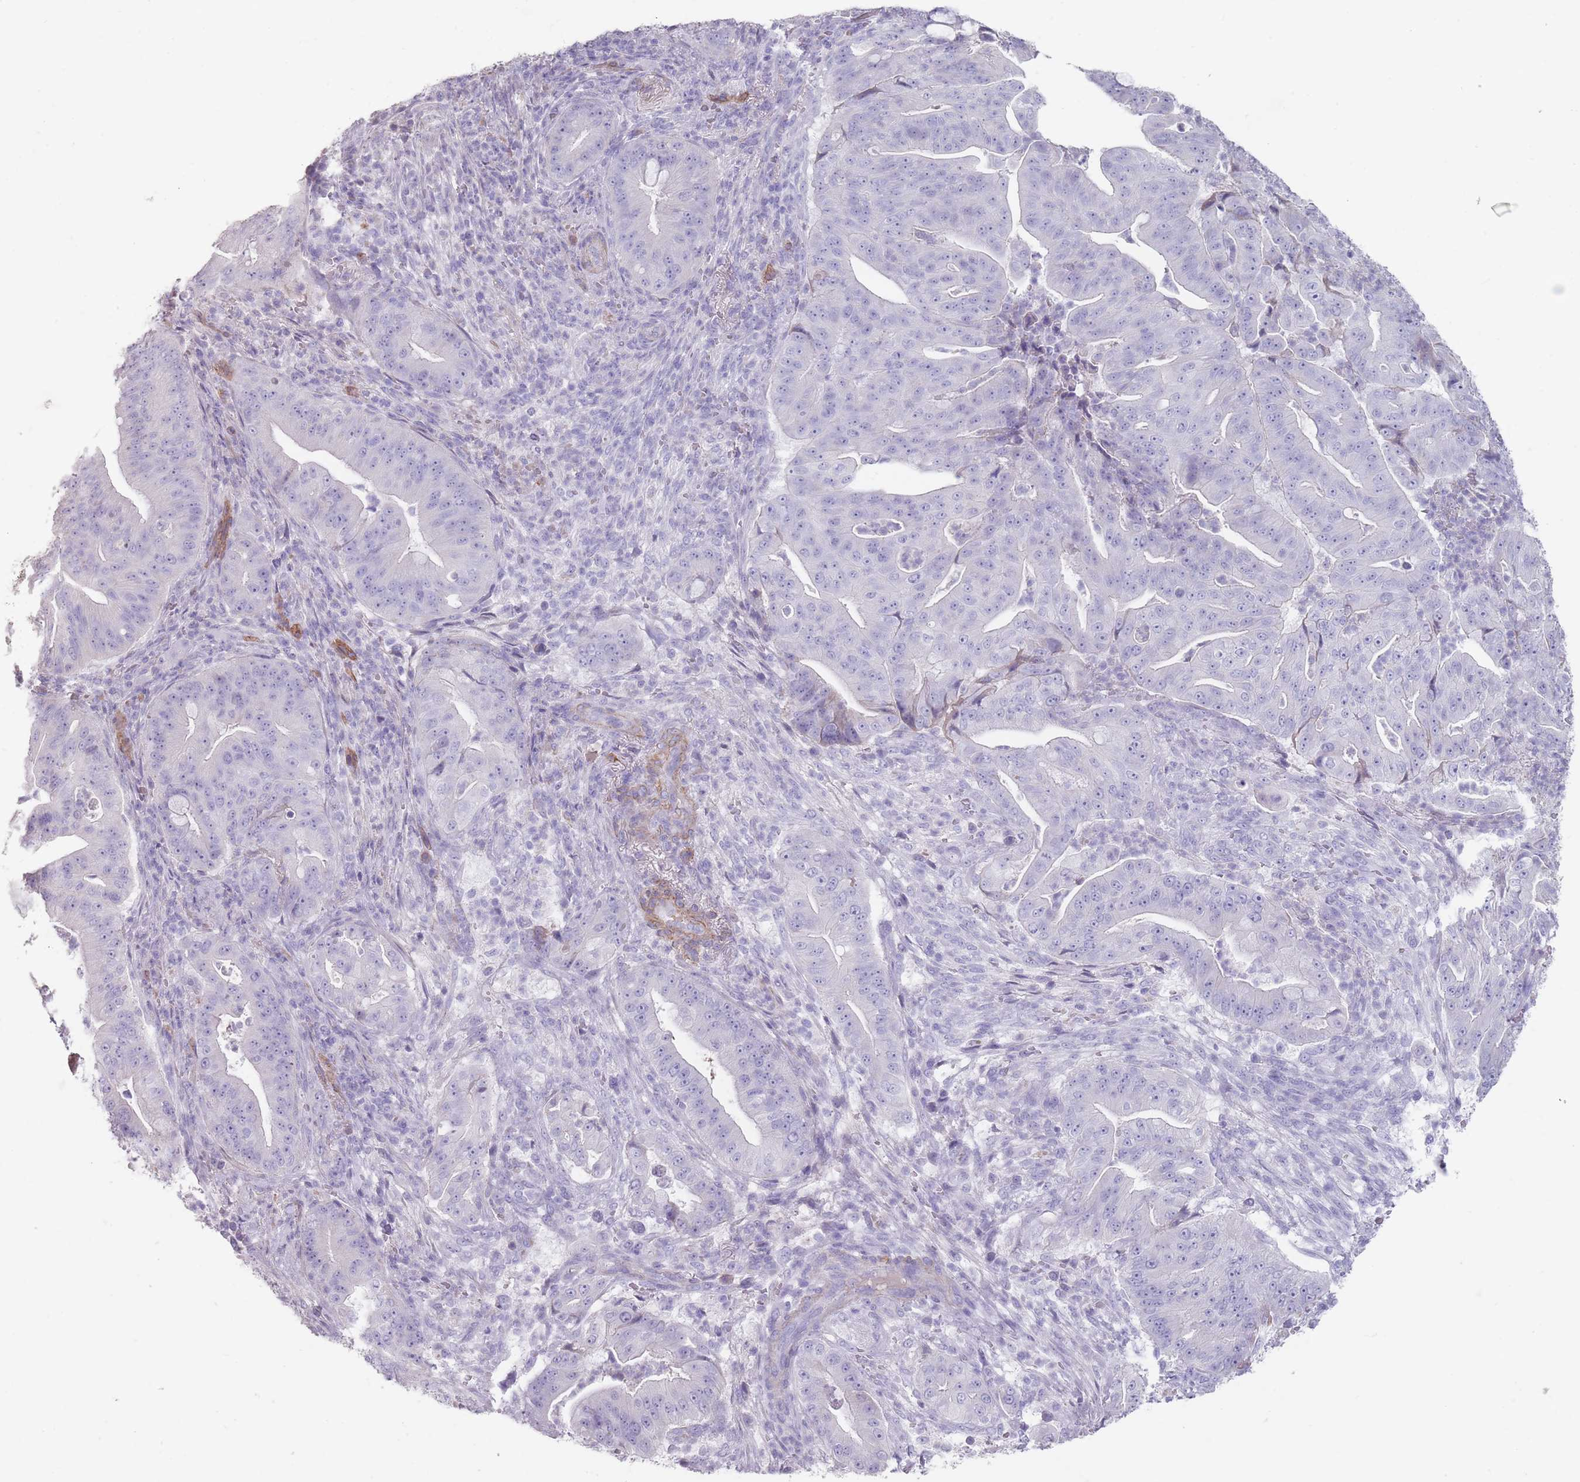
{"staining": {"intensity": "negative", "quantity": "none", "location": "none"}, "tissue": "pancreatic cancer", "cell_type": "Tumor cells", "image_type": "cancer", "snomed": [{"axis": "morphology", "description": "Adenocarcinoma, NOS"}, {"axis": "topography", "description": "Pancreas"}], "caption": "High magnification brightfield microscopy of pancreatic cancer stained with DAB (3,3'-diaminobenzidine) (brown) and counterstained with hematoxylin (blue): tumor cells show no significant expression.", "gene": "RHBG", "patient": {"sex": "male", "age": 71}}